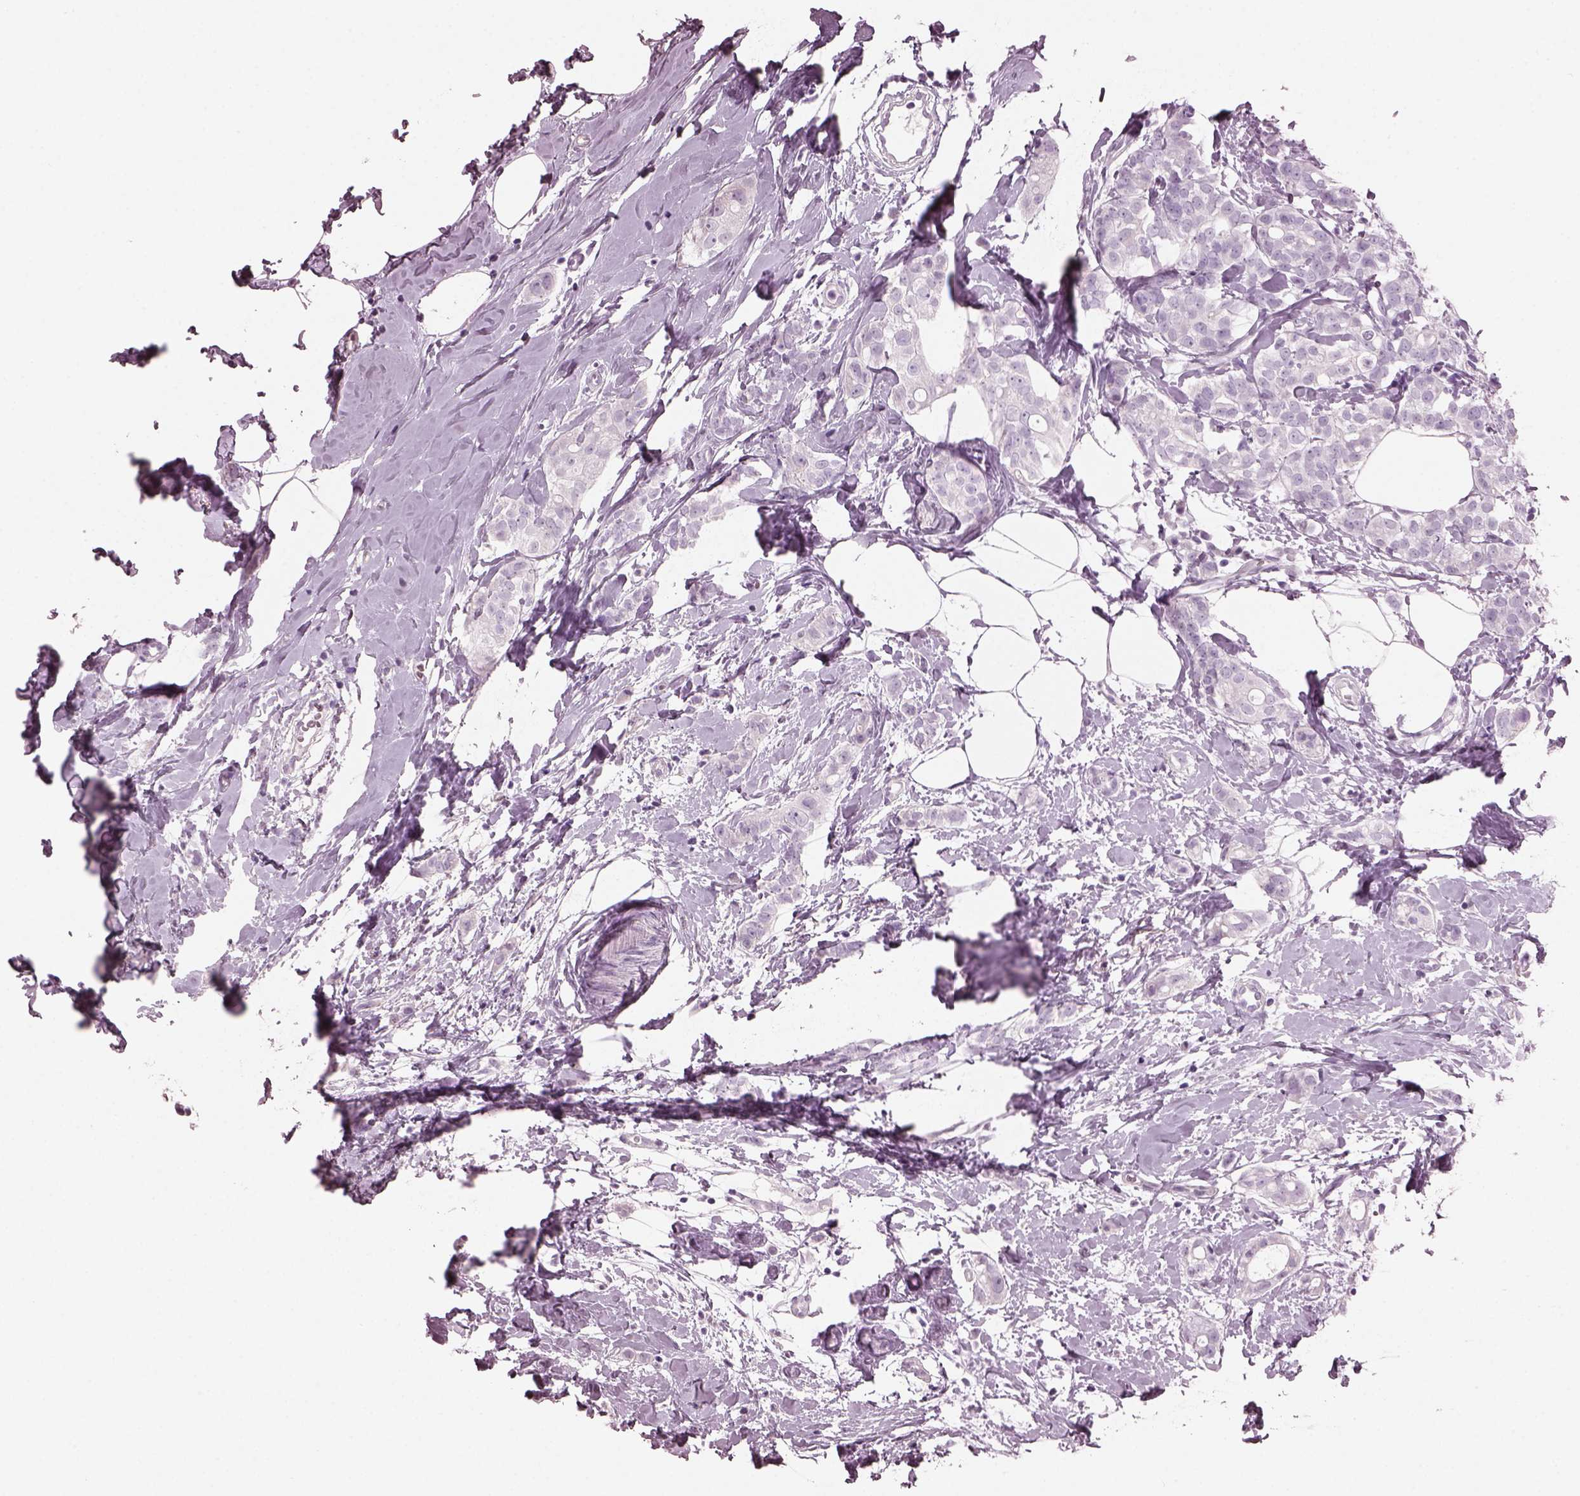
{"staining": {"intensity": "negative", "quantity": "none", "location": "none"}, "tissue": "breast cancer", "cell_type": "Tumor cells", "image_type": "cancer", "snomed": [{"axis": "morphology", "description": "Duct carcinoma"}, {"axis": "topography", "description": "Breast"}], "caption": "The micrograph shows no staining of tumor cells in breast cancer.", "gene": "HYDIN", "patient": {"sex": "female", "age": 40}}